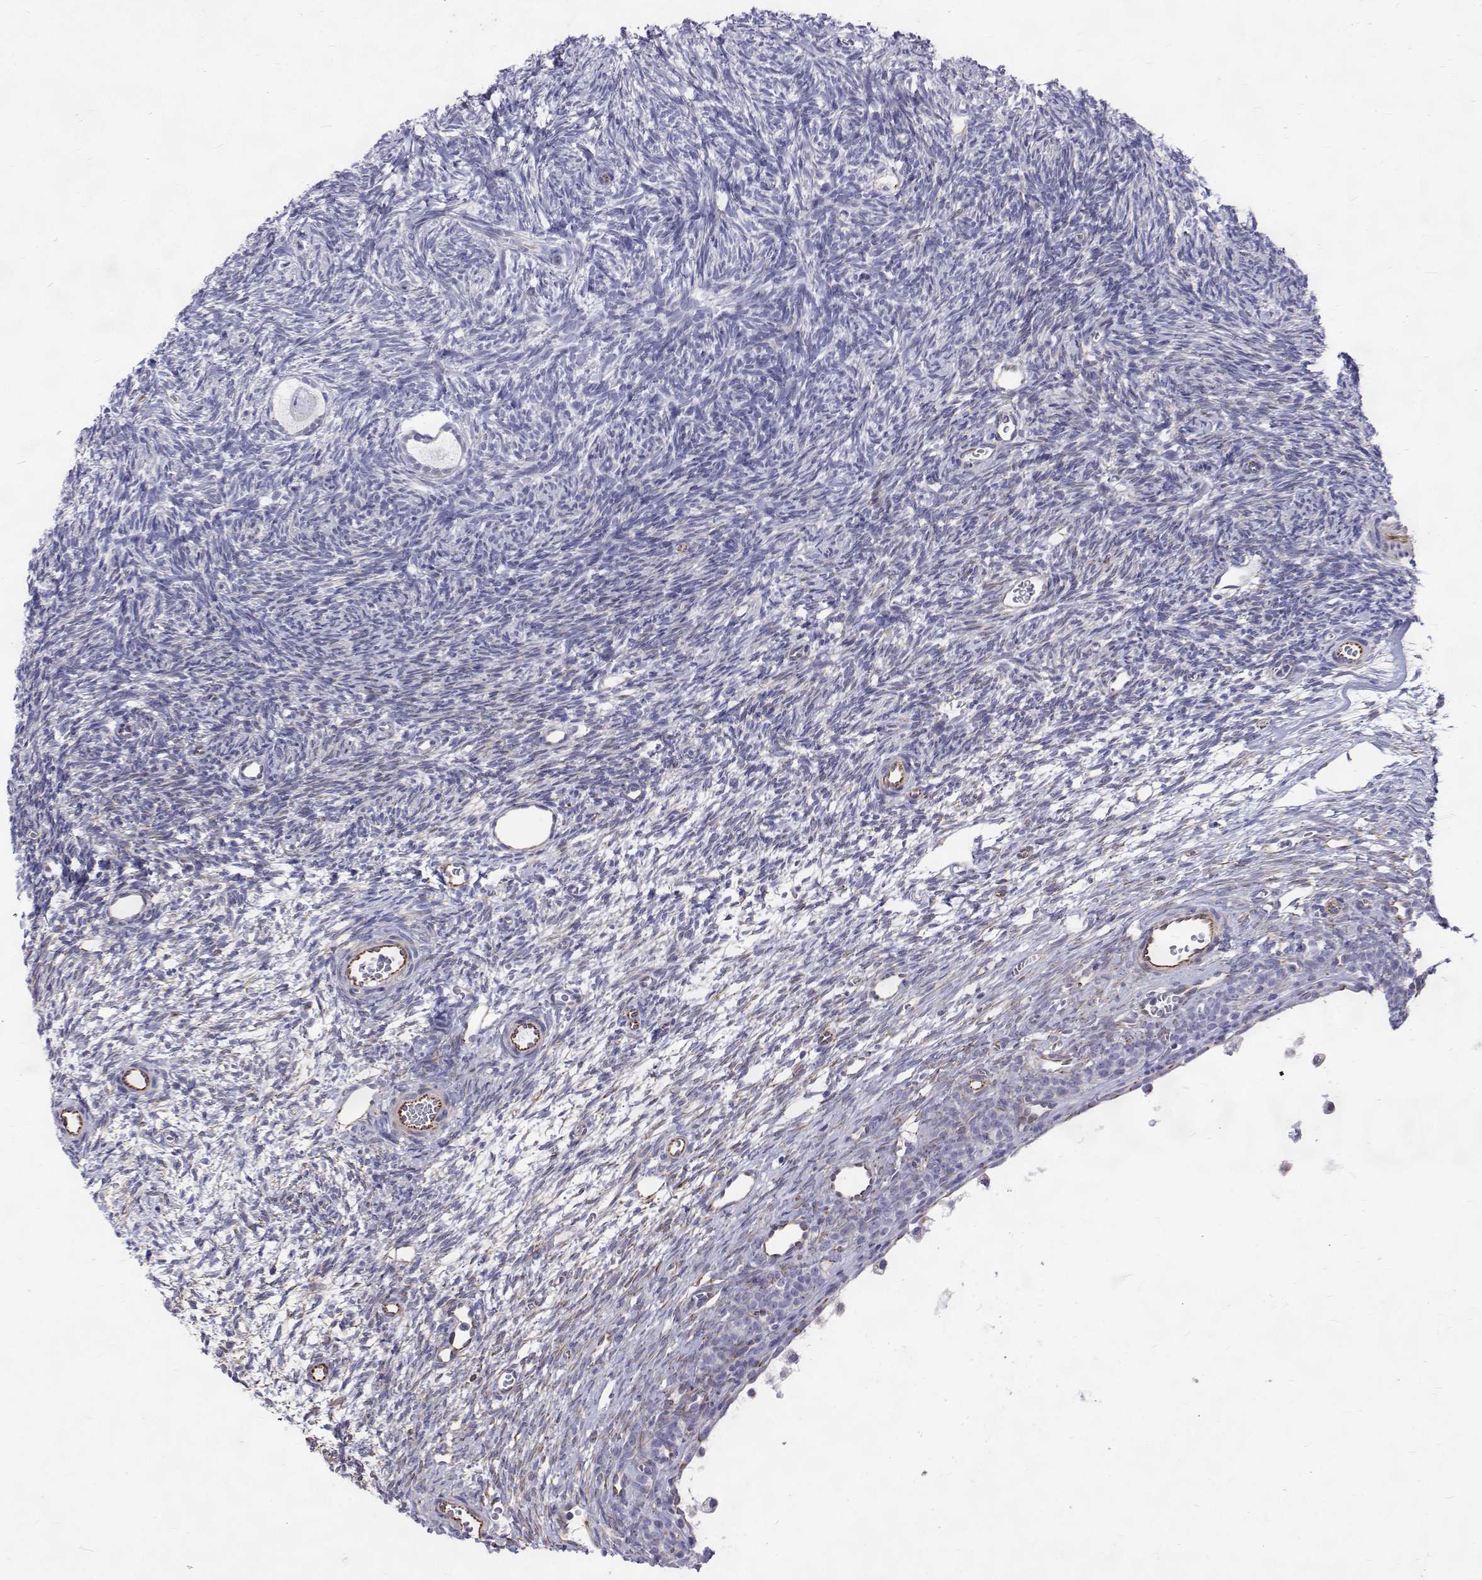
{"staining": {"intensity": "negative", "quantity": "none", "location": "none"}, "tissue": "ovary", "cell_type": "Follicle cells", "image_type": "normal", "snomed": [{"axis": "morphology", "description": "Normal tissue, NOS"}, {"axis": "topography", "description": "Ovary"}], "caption": "A high-resolution photomicrograph shows immunohistochemistry (IHC) staining of normal ovary, which demonstrates no significant positivity in follicle cells. (DAB immunohistochemistry (IHC) with hematoxylin counter stain).", "gene": "OPRPN", "patient": {"sex": "female", "age": 34}}